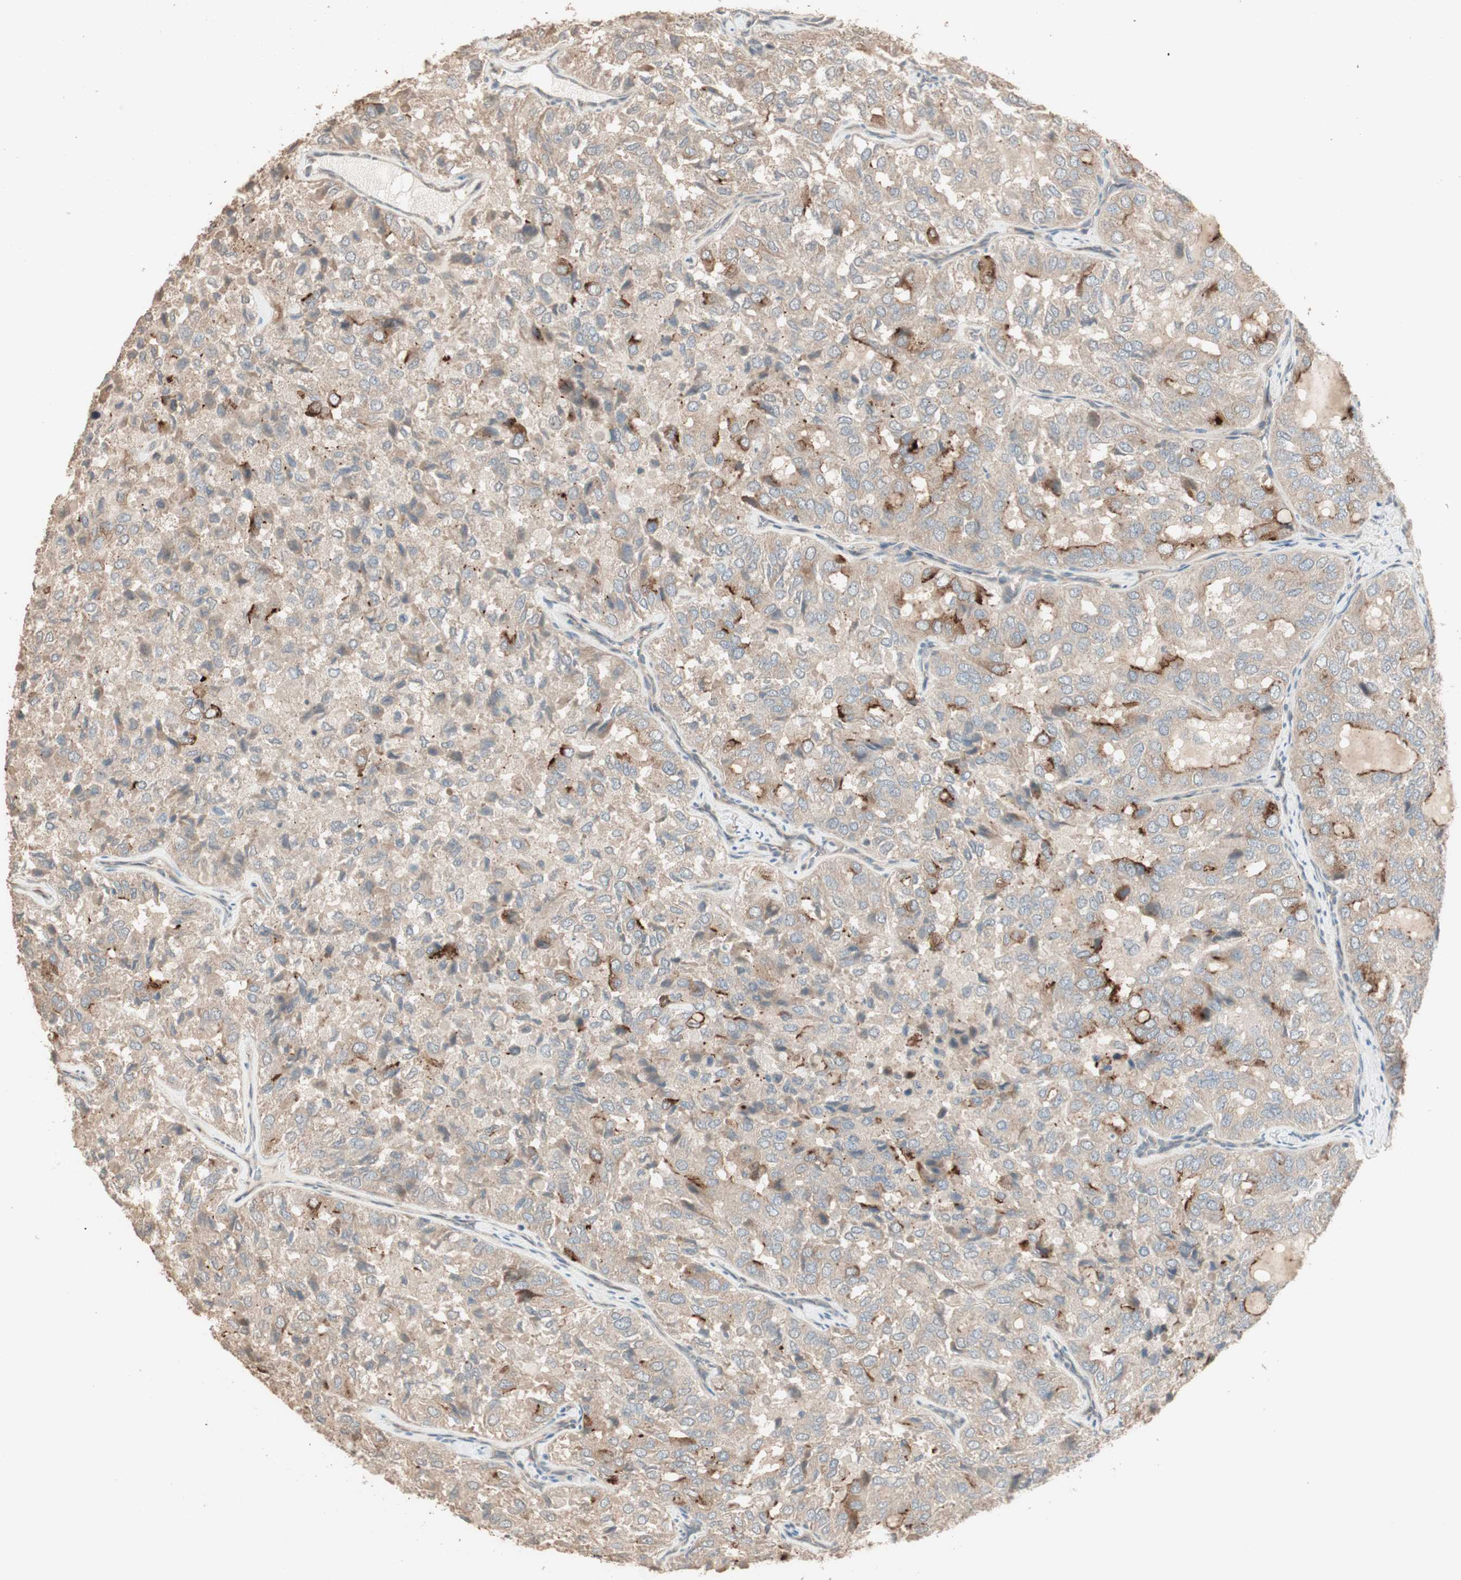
{"staining": {"intensity": "moderate", "quantity": ">75%", "location": "cytoplasmic/membranous"}, "tissue": "thyroid cancer", "cell_type": "Tumor cells", "image_type": "cancer", "snomed": [{"axis": "morphology", "description": "Follicular adenoma carcinoma, NOS"}, {"axis": "topography", "description": "Thyroid gland"}], "caption": "A brown stain labels moderate cytoplasmic/membranous positivity of a protein in thyroid cancer (follicular adenoma carcinoma) tumor cells.", "gene": "RARRES1", "patient": {"sex": "male", "age": 75}}